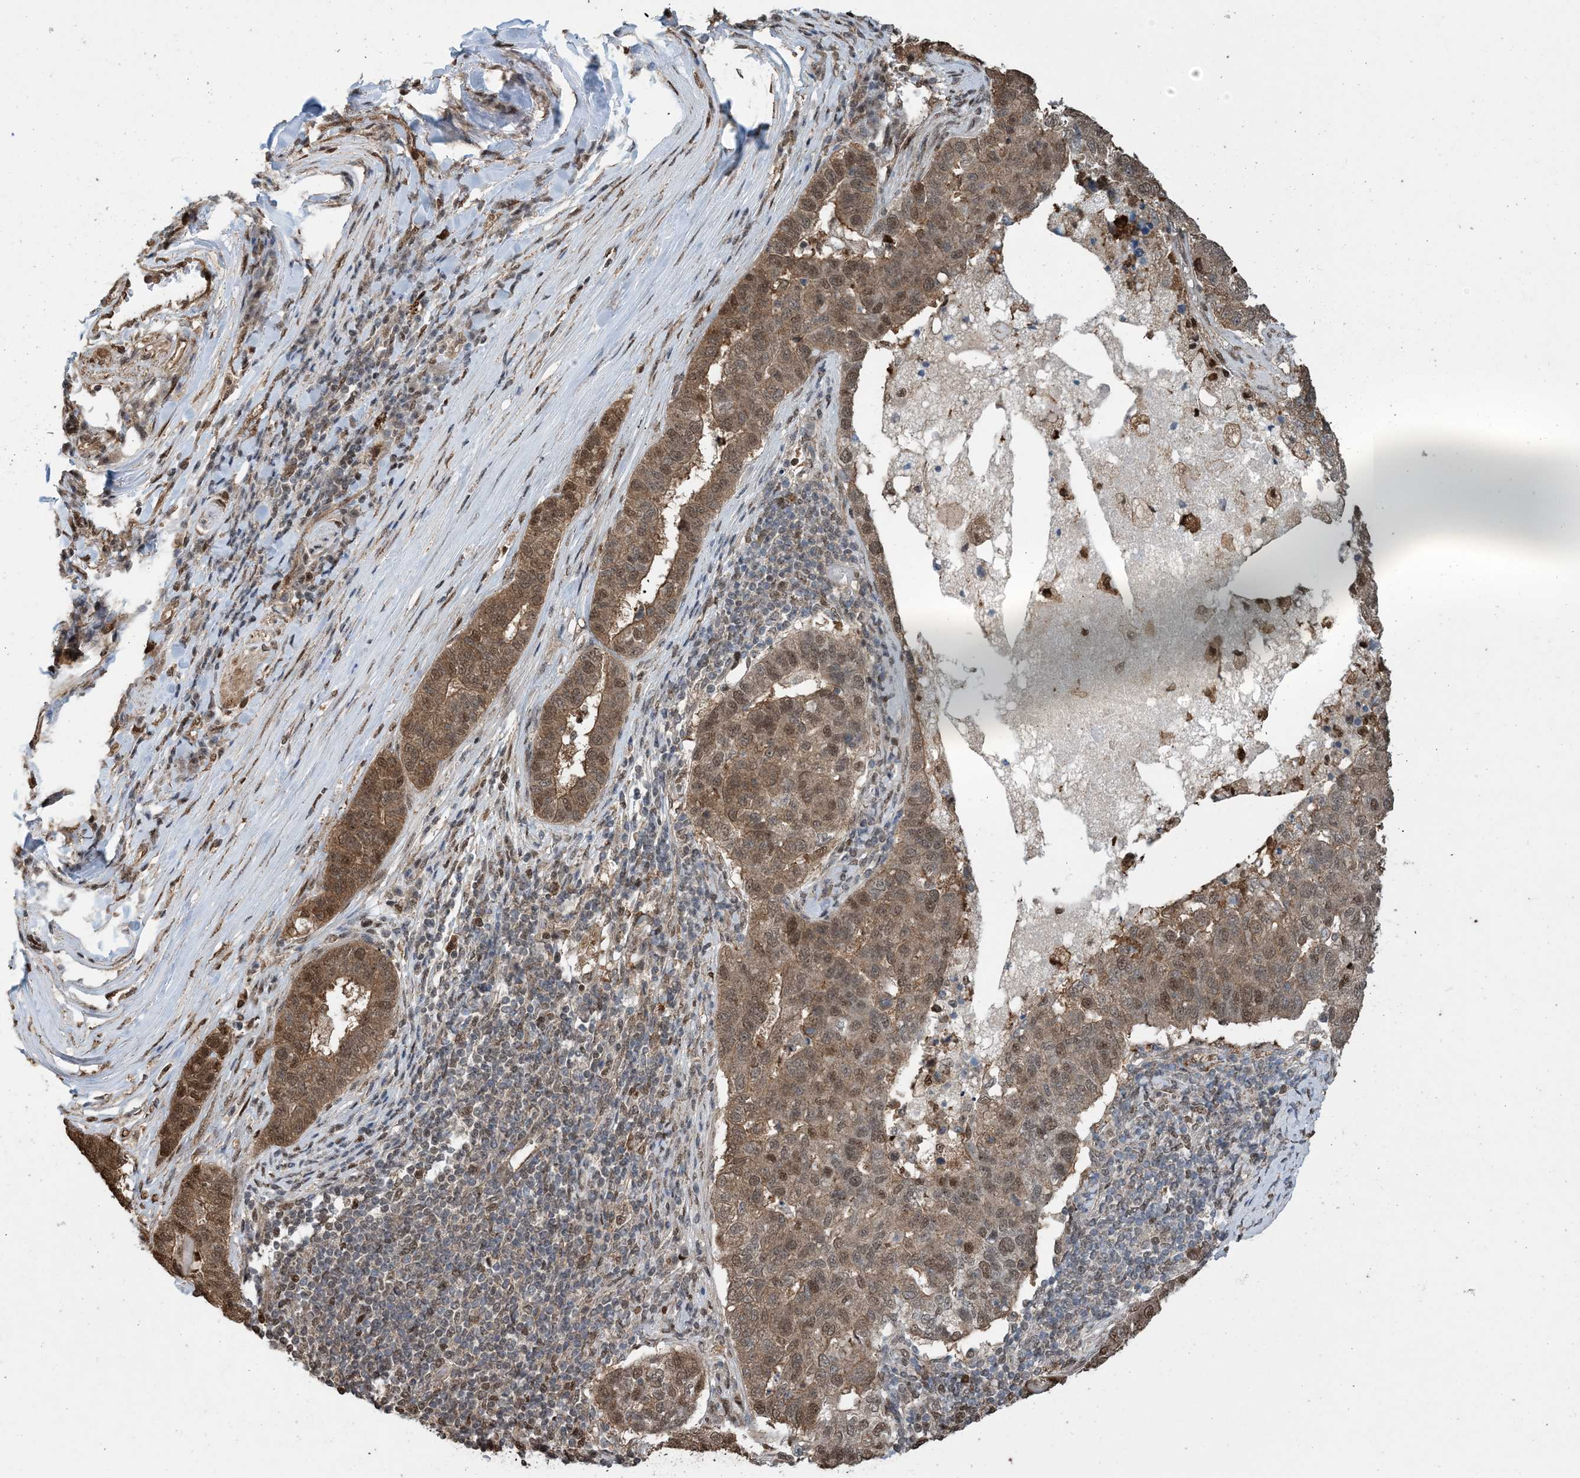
{"staining": {"intensity": "moderate", "quantity": ">75%", "location": "cytoplasmic/membranous,nuclear"}, "tissue": "pancreatic cancer", "cell_type": "Tumor cells", "image_type": "cancer", "snomed": [{"axis": "morphology", "description": "Adenocarcinoma, NOS"}, {"axis": "topography", "description": "Pancreas"}], "caption": "Human pancreatic cancer stained with a brown dye displays moderate cytoplasmic/membranous and nuclear positive expression in approximately >75% of tumor cells.", "gene": "HSPA1A", "patient": {"sex": "female", "age": 61}}